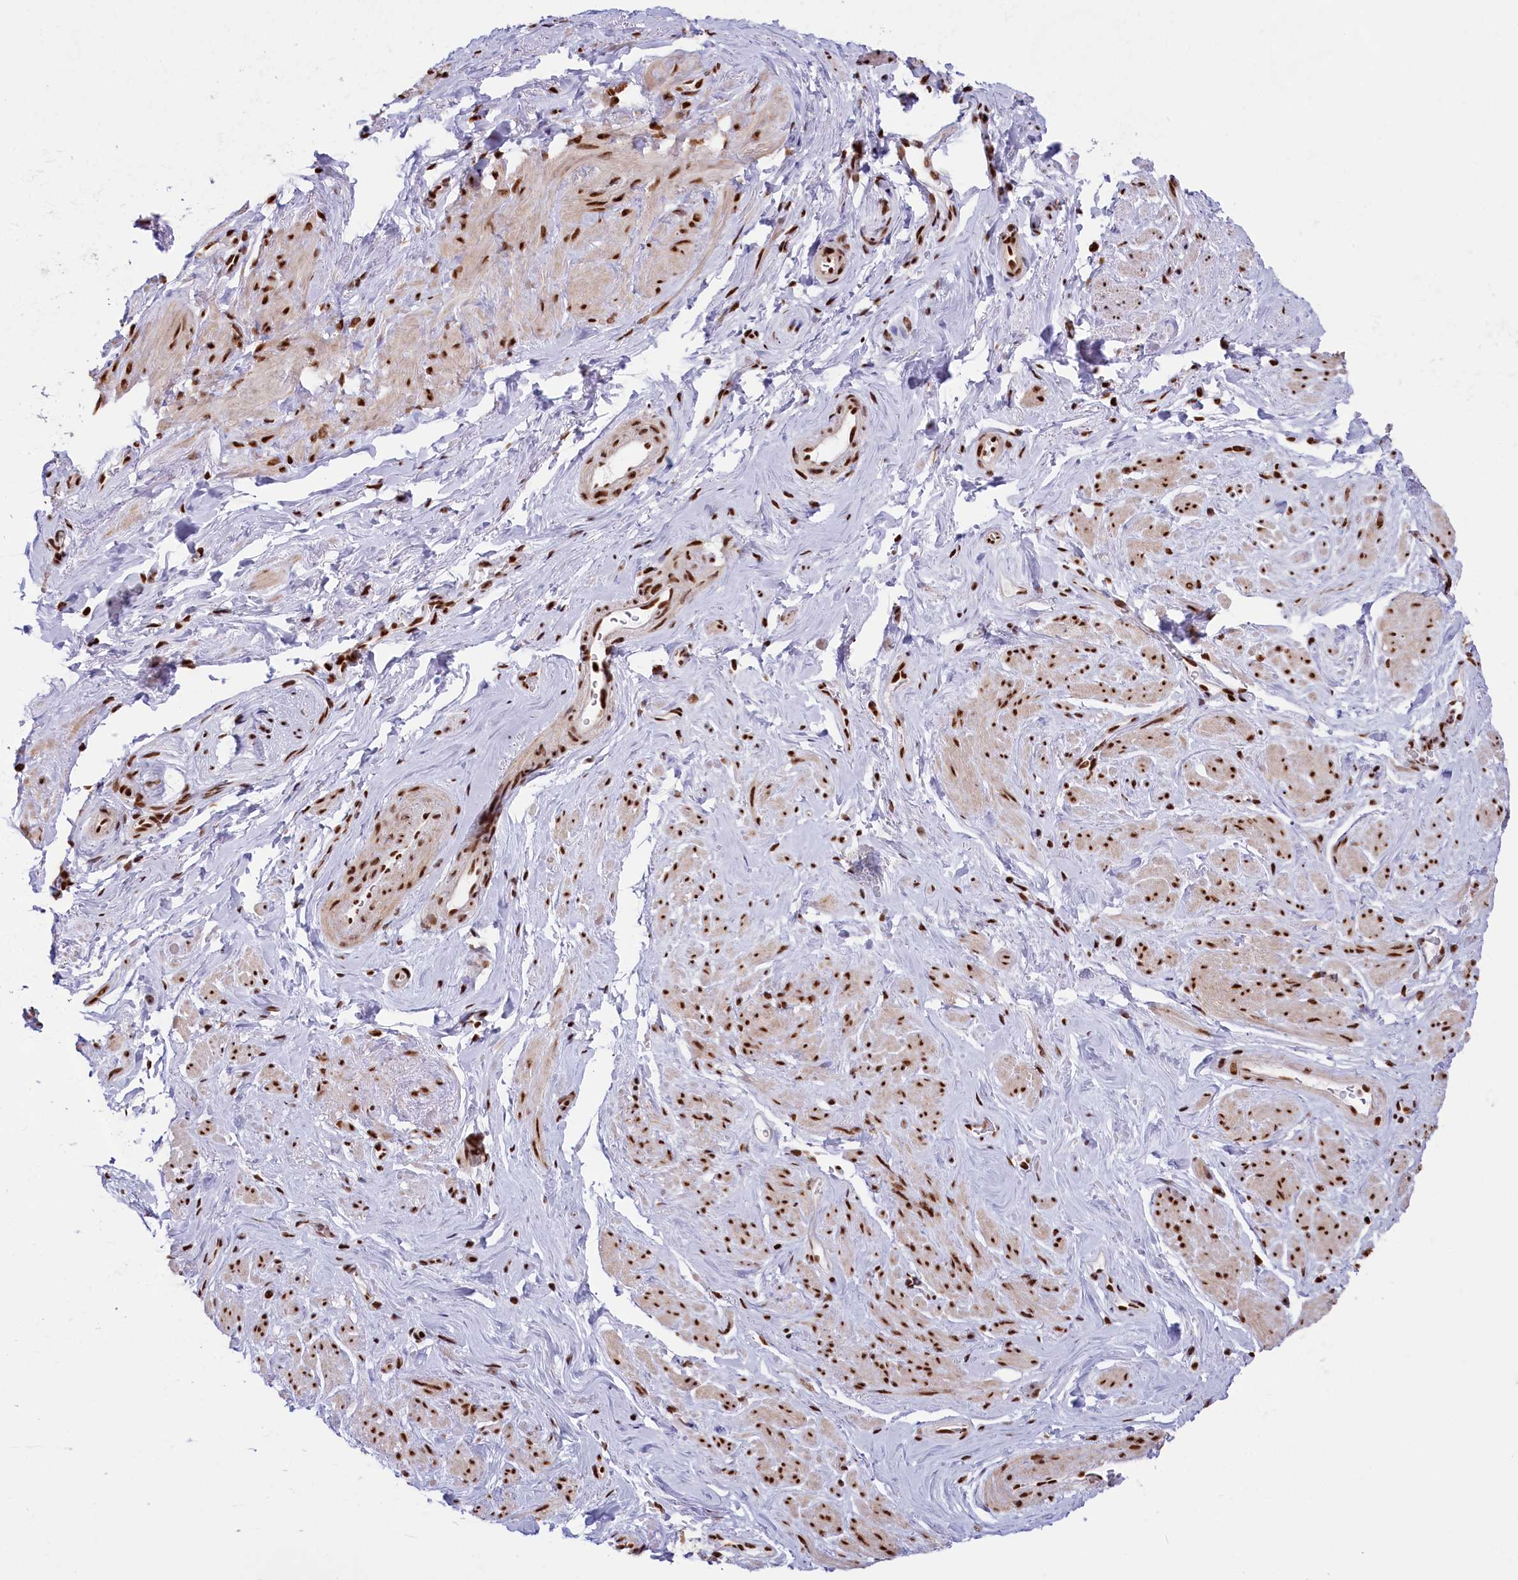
{"staining": {"intensity": "strong", "quantity": ">75%", "location": "nuclear"}, "tissue": "smooth muscle", "cell_type": "Smooth muscle cells", "image_type": "normal", "snomed": [{"axis": "morphology", "description": "Normal tissue, NOS"}, {"axis": "topography", "description": "Smooth muscle"}, {"axis": "topography", "description": "Peripheral nerve tissue"}], "caption": "A histopathology image of smooth muscle stained for a protein reveals strong nuclear brown staining in smooth muscle cells.", "gene": "SNRNP70", "patient": {"sex": "male", "age": 69}}